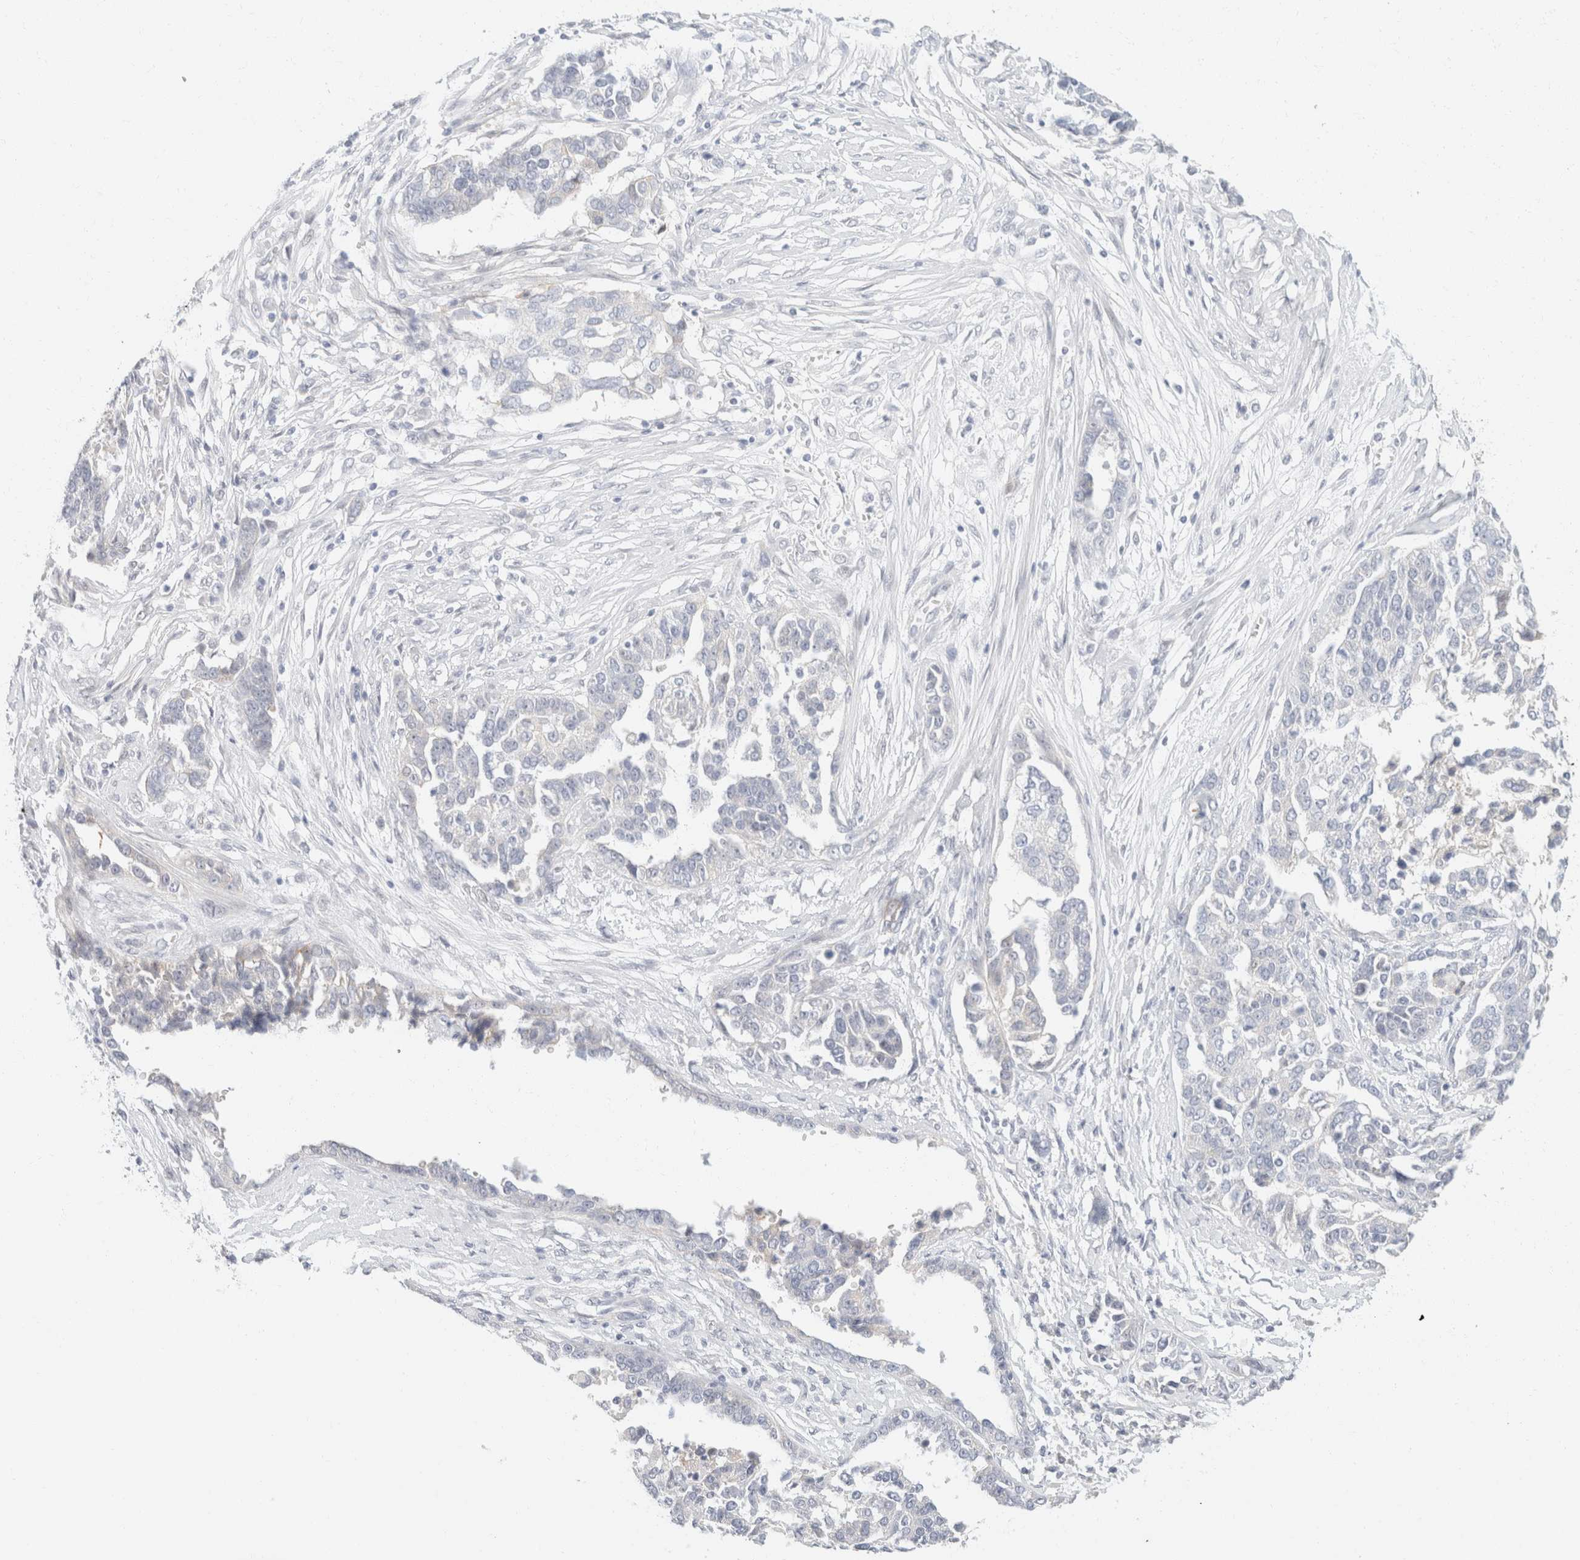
{"staining": {"intensity": "negative", "quantity": "none", "location": "none"}, "tissue": "ovarian cancer", "cell_type": "Tumor cells", "image_type": "cancer", "snomed": [{"axis": "morphology", "description": "Cystadenocarcinoma, serous, NOS"}, {"axis": "topography", "description": "Ovary"}], "caption": "IHC of ovarian cancer shows no staining in tumor cells.", "gene": "KRT20", "patient": {"sex": "female", "age": 44}}